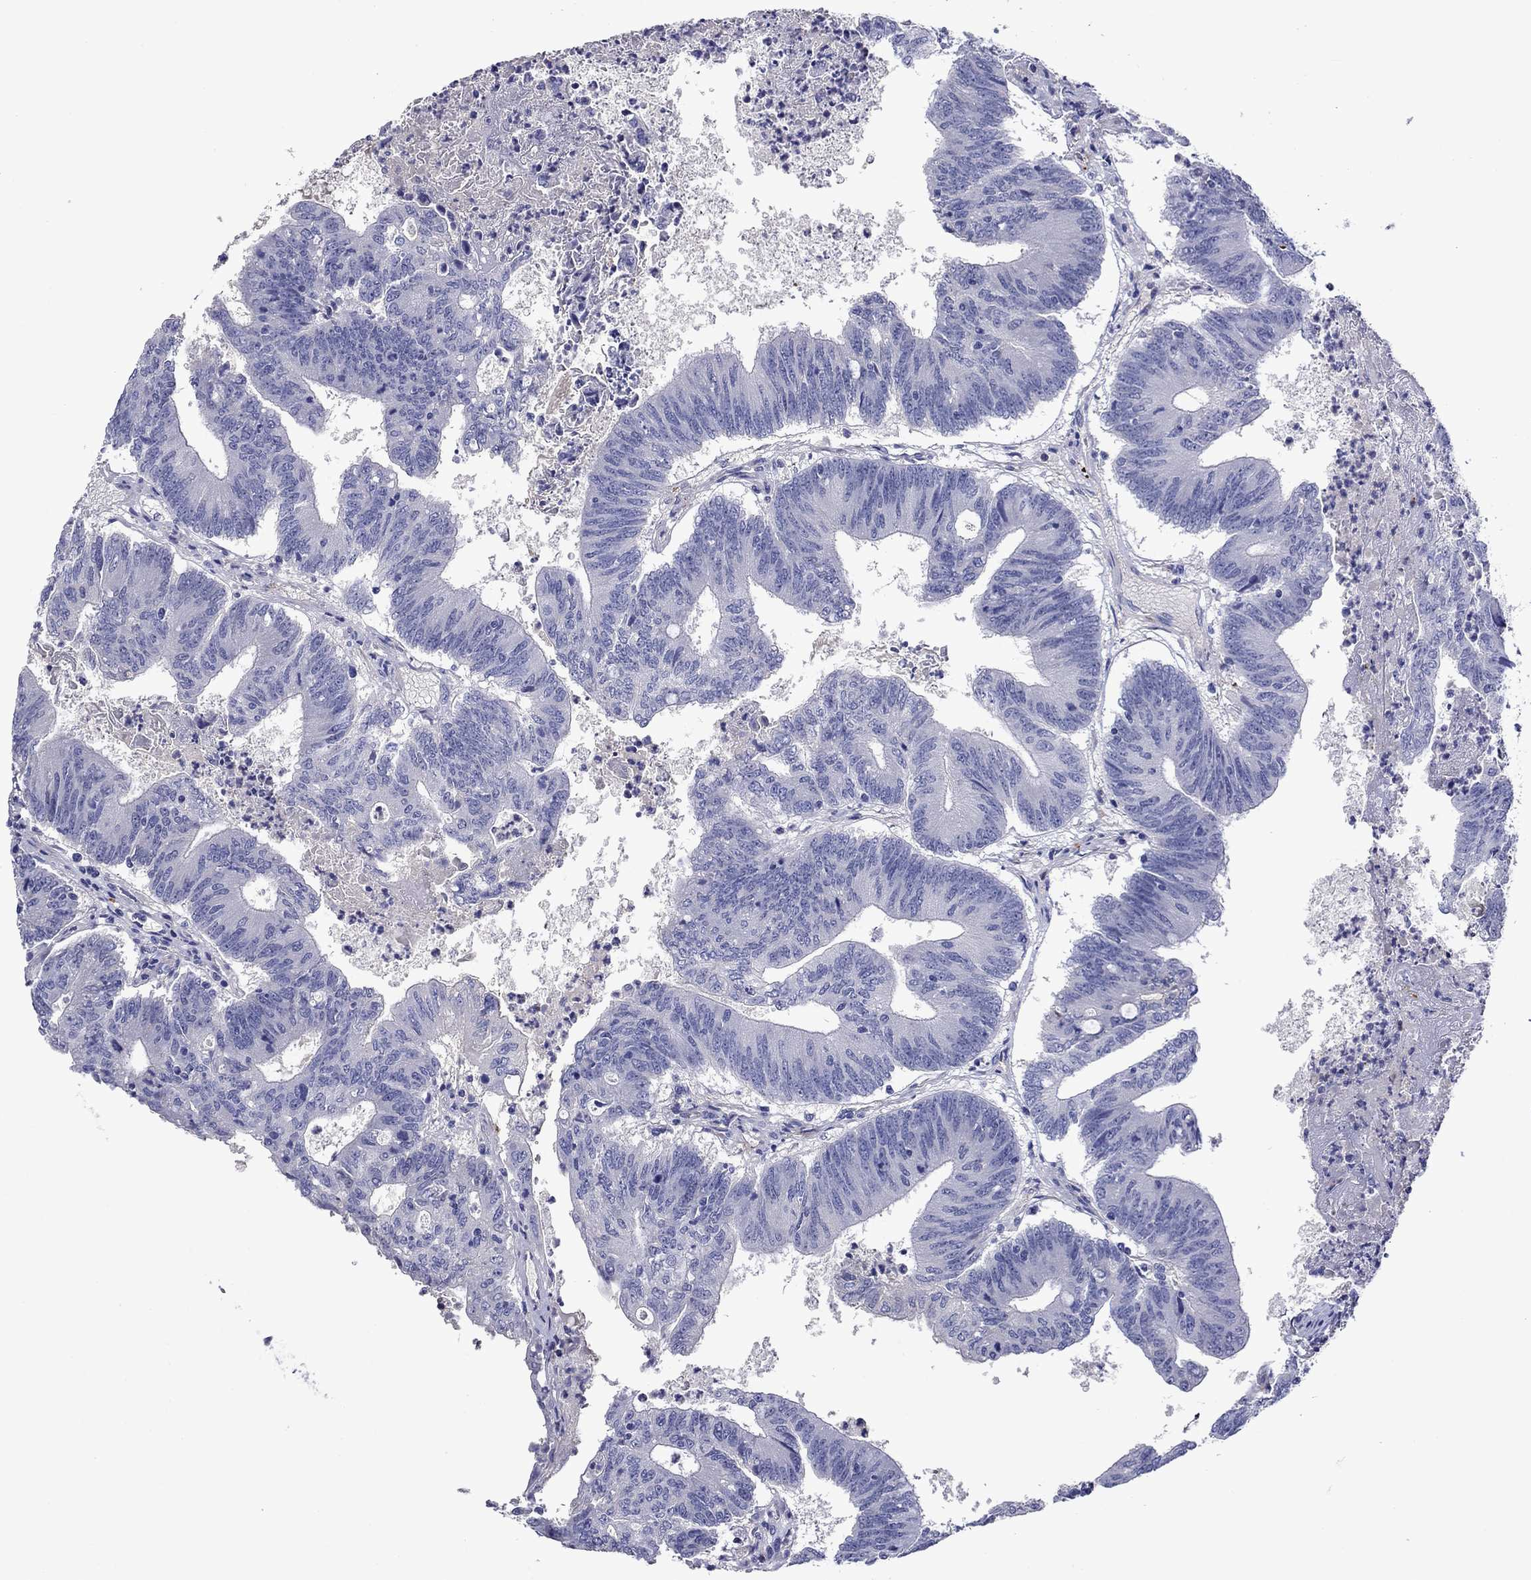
{"staining": {"intensity": "negative", "quantity": "none", "location": "none"}, "tissue": "colorectal cancer", "cell_type": "Tumor cells", "image_type": "cancer", "snomed": [{"axis": "morphology", "description": "Adenocarcinoma, NOS"}, {"axis": "topography", "description": "Colon"}], "caption": "This is an immunohistochemistry image of human colorectal cancer. There is no expression in tumor cells.", "gene": "CNDP1", "patient": {"sex": "female", "age": 70}}